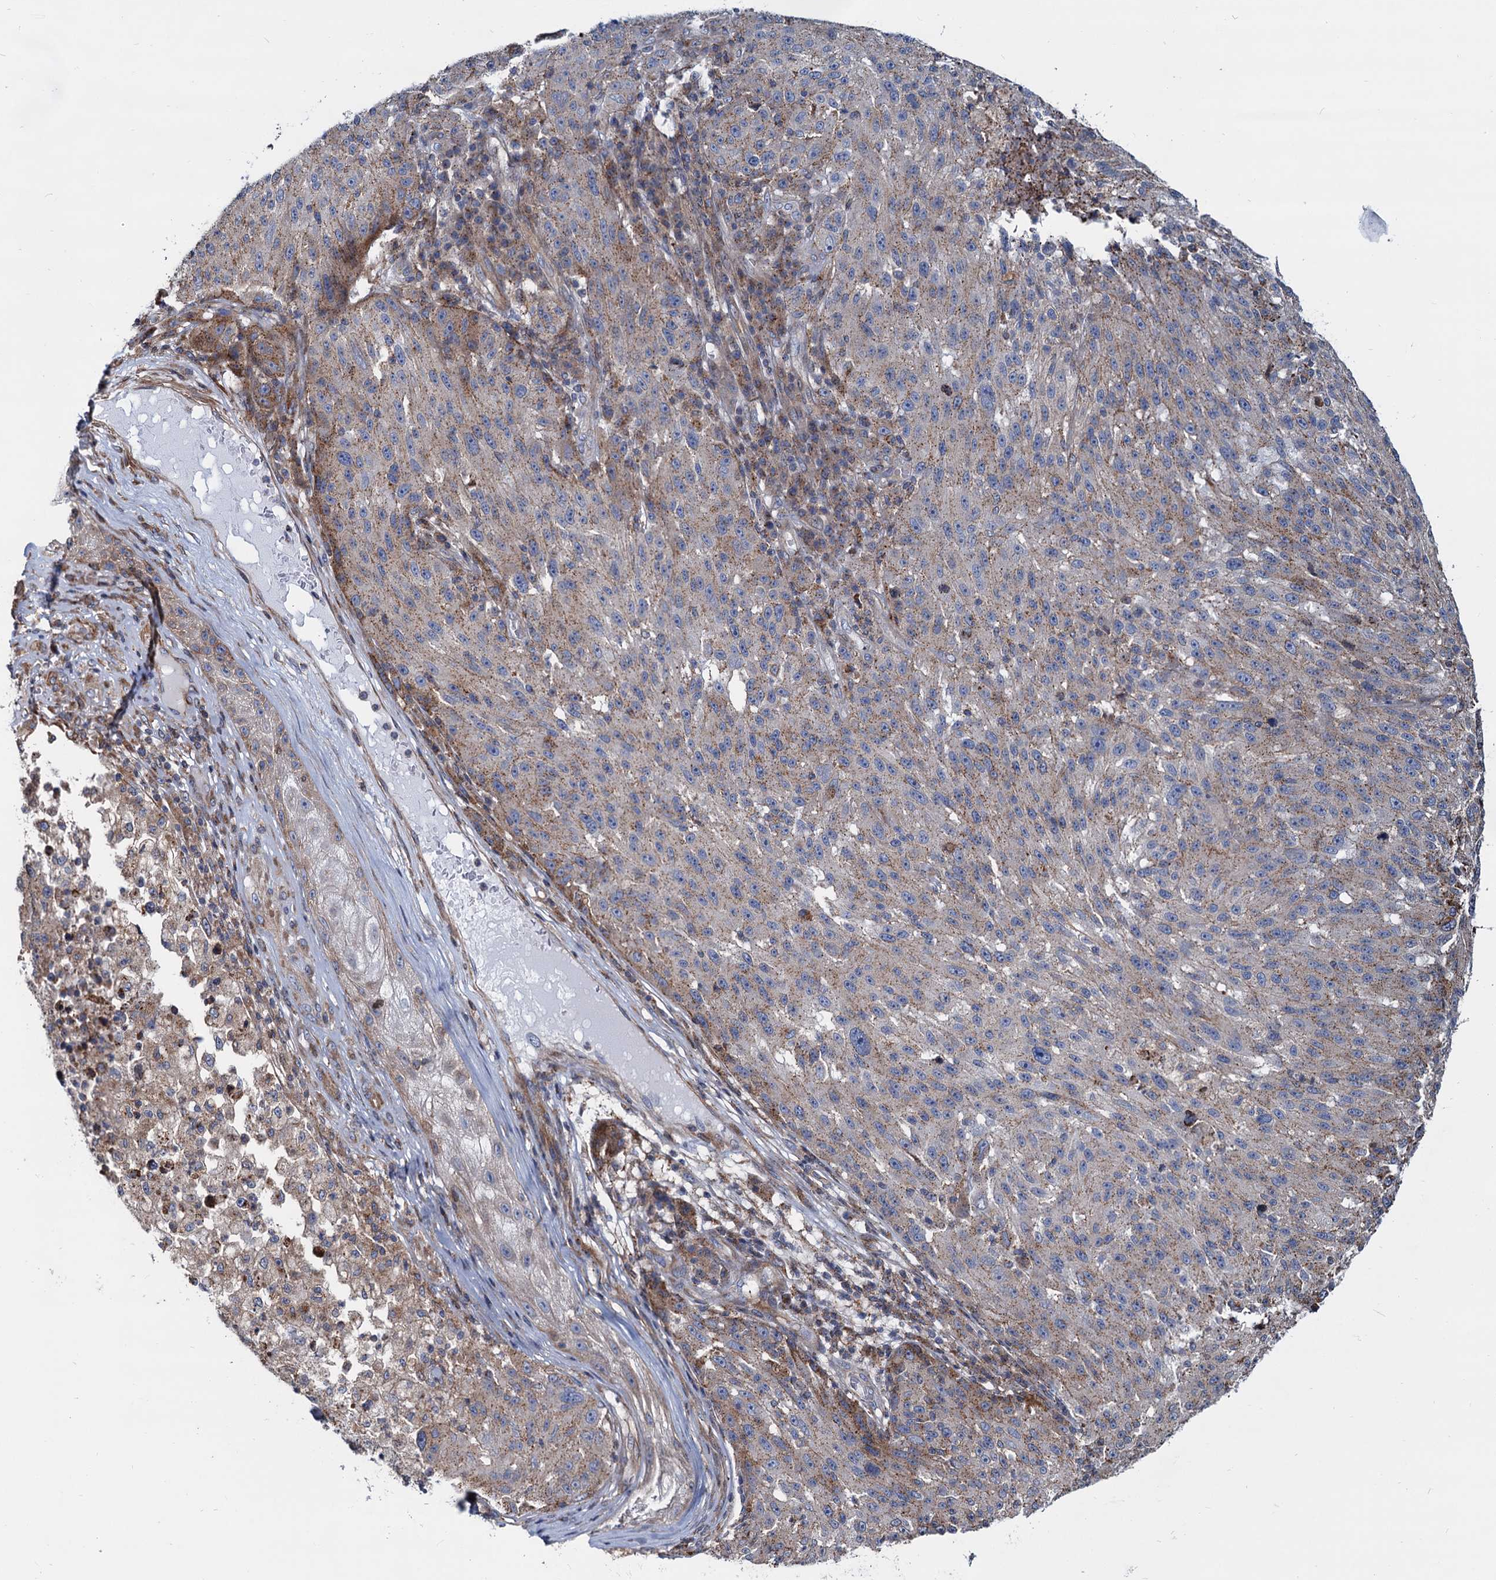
{"staining": {"intensity": "moderate", "quantity": "<25%", "location": "cytoplasmic/membranous"}, "tissue": "melanoma", "cell_type": "Tumor cells", "image_type": "cancer", "snomed": [{"axis": "morphology", "description": "Malignant melanoma, NOS"}, {"axis": "topography", "description": "Skin"}], "caption": "Moderate cytoplasmic/membranous staining for a protein is seen in approximately <25% of tumor cells of malignant melanoma using IHC.", "gene": "PSEN1", "patient": {"sex": "male", "age": 53}}